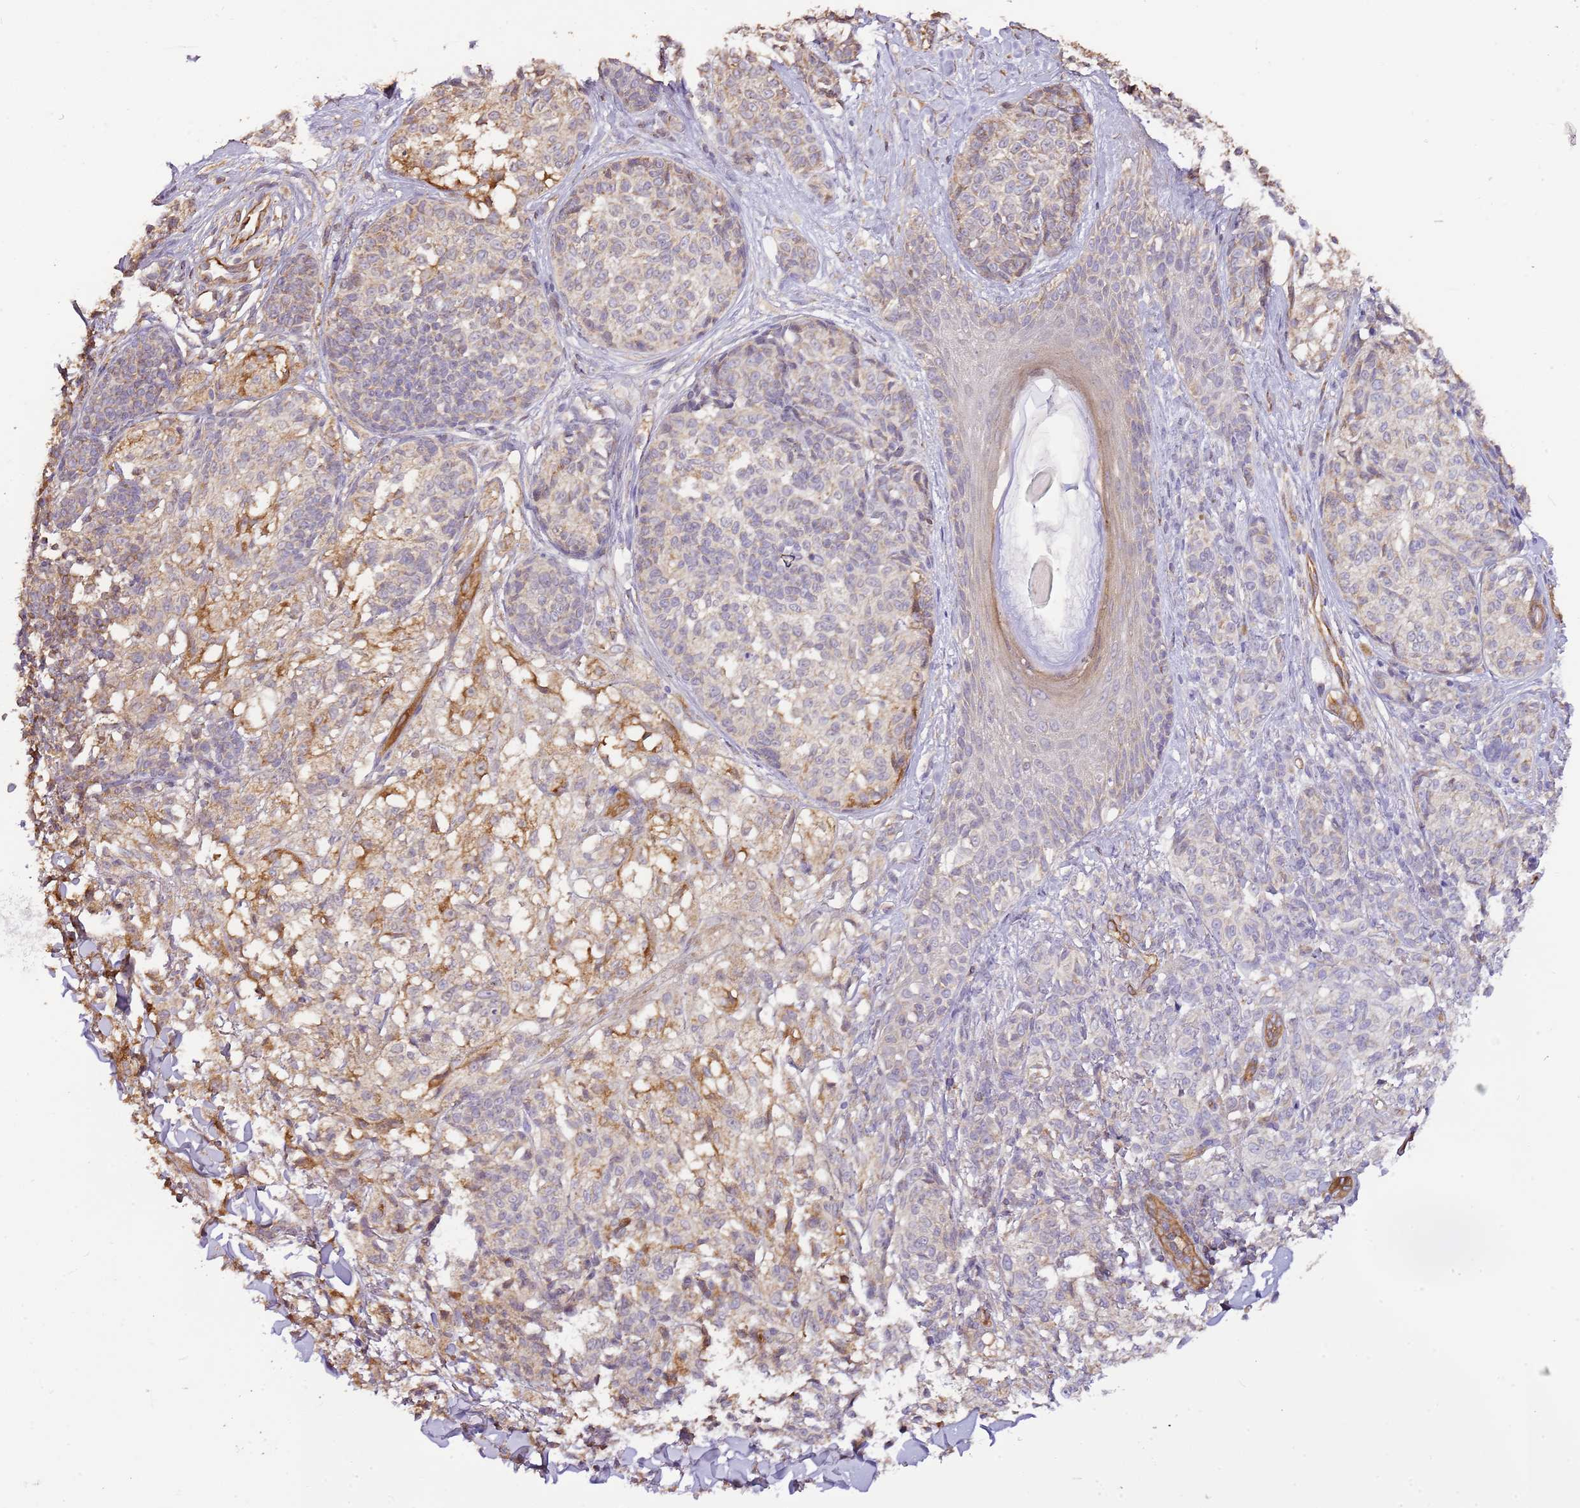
{"staining": {"intensity": "moderate", "quantity": "<25%", "location": "cytoplasmic/membranous"}, "tissue": "melanoma", "cell_type": "Tumor cells", "image_type": "cancer", "snomed": [{"axis": "morphology", "description": "Malignant melanoma, NOS"}, {"axis": "topography", "description": "Skin of upper extremity"}], "caption": "Protein expression analysis of human melanoma reveals moderate cytoplasmic/membranous positivity in approximately <25% of tumor cells.", "gene": "DOCK9", "patient": {"sex": "male", "age": 40}}